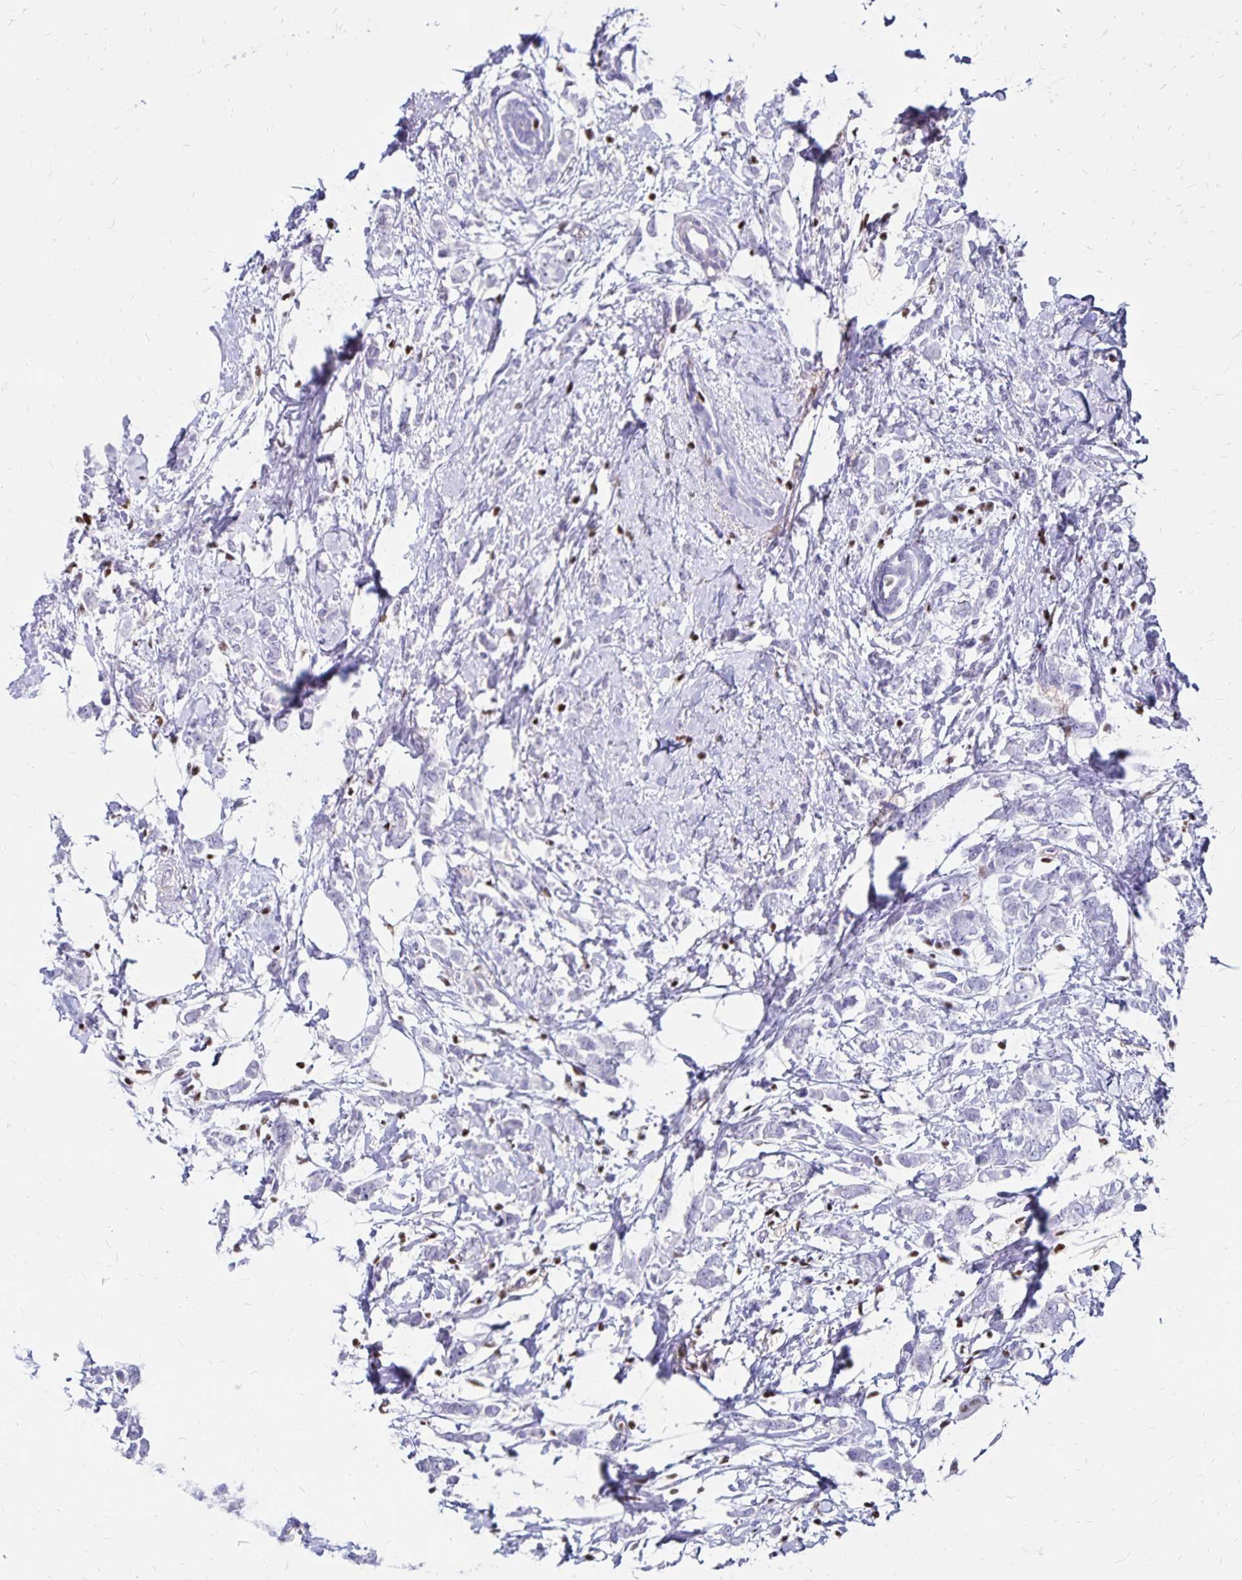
{"staining": {"intensity": "negative", "quantity": "none", "location": "none"}, "tissue": "breast cancer", "cell_type": "Tumor cells", "image_type": "cancer", "snomed": [{"axis": "morphology", "description": "Duct carcinoma"}, {"axis": "topography", "description": "Breast"}], "caption": "Immunohistochemistry (IHC) photomicrograph of human infiltrating ductal carcinoma (breast) stained for a protein (brown), which reveals no positivity in tumor cells.", "gene": "IKZF1", "patient": {"sex": "female", "age": 40}}